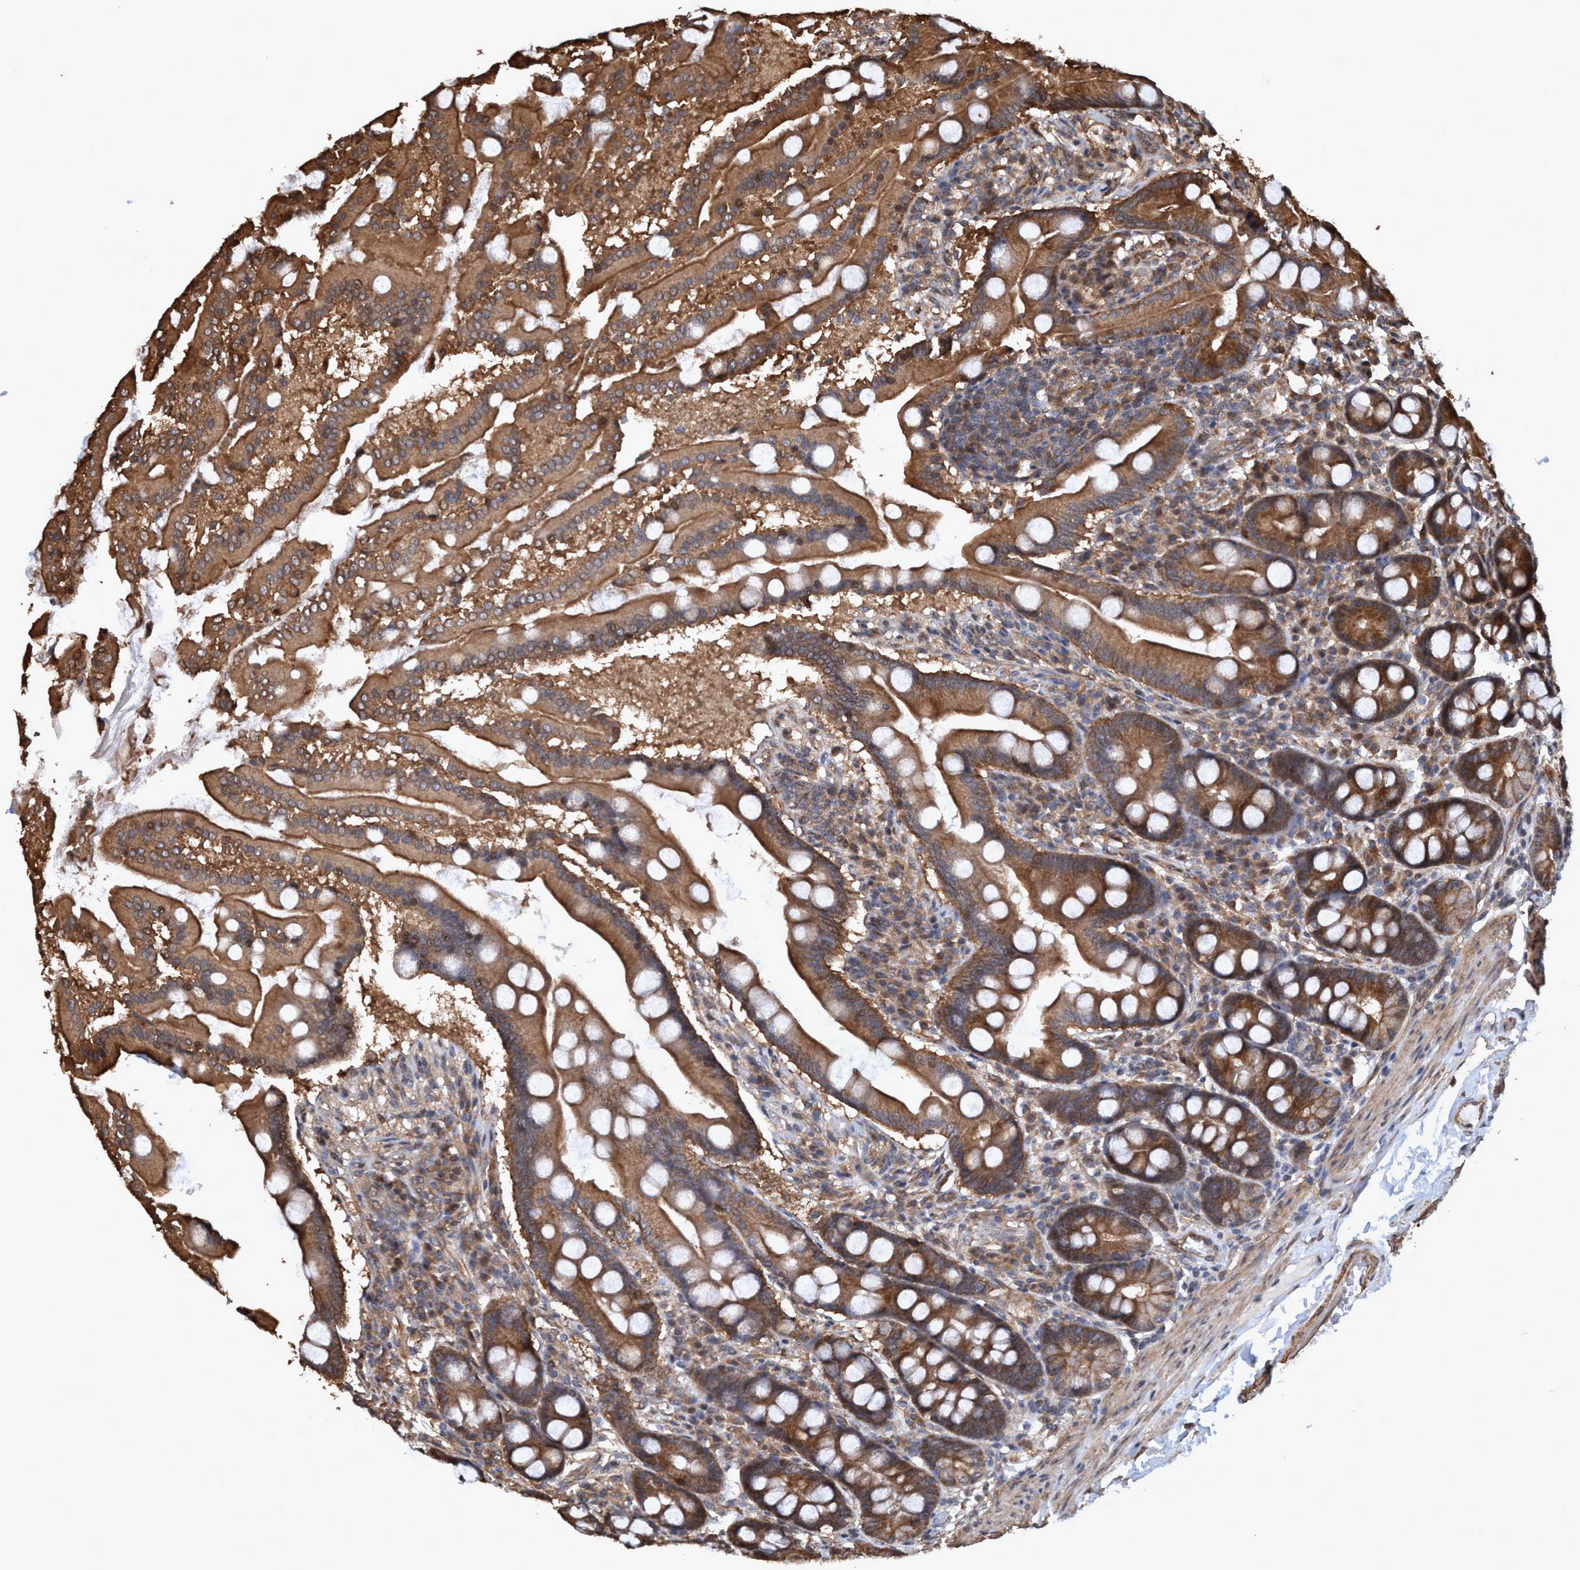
{"staining": {"intensity": "strong", "quantity": ">75%", "location": "cytoplasmic/membranous"}, "tissue": "duodenum", "cell_type": "Glandular cells", "image_type": "normal", "snomed": [{"axis": "morphology", "description": "Normal tissue, NOS"}, {"axis": "topography", "description": "Duodenum"}], "caption": "Protein expression analysis of unremarkable duodenum demonstrates strong cytoplasmic/membranous positivity in approximately >75% of glandular cells.", "gene": "TRPC7", "patient": {"sex": "male", "age": 50}}